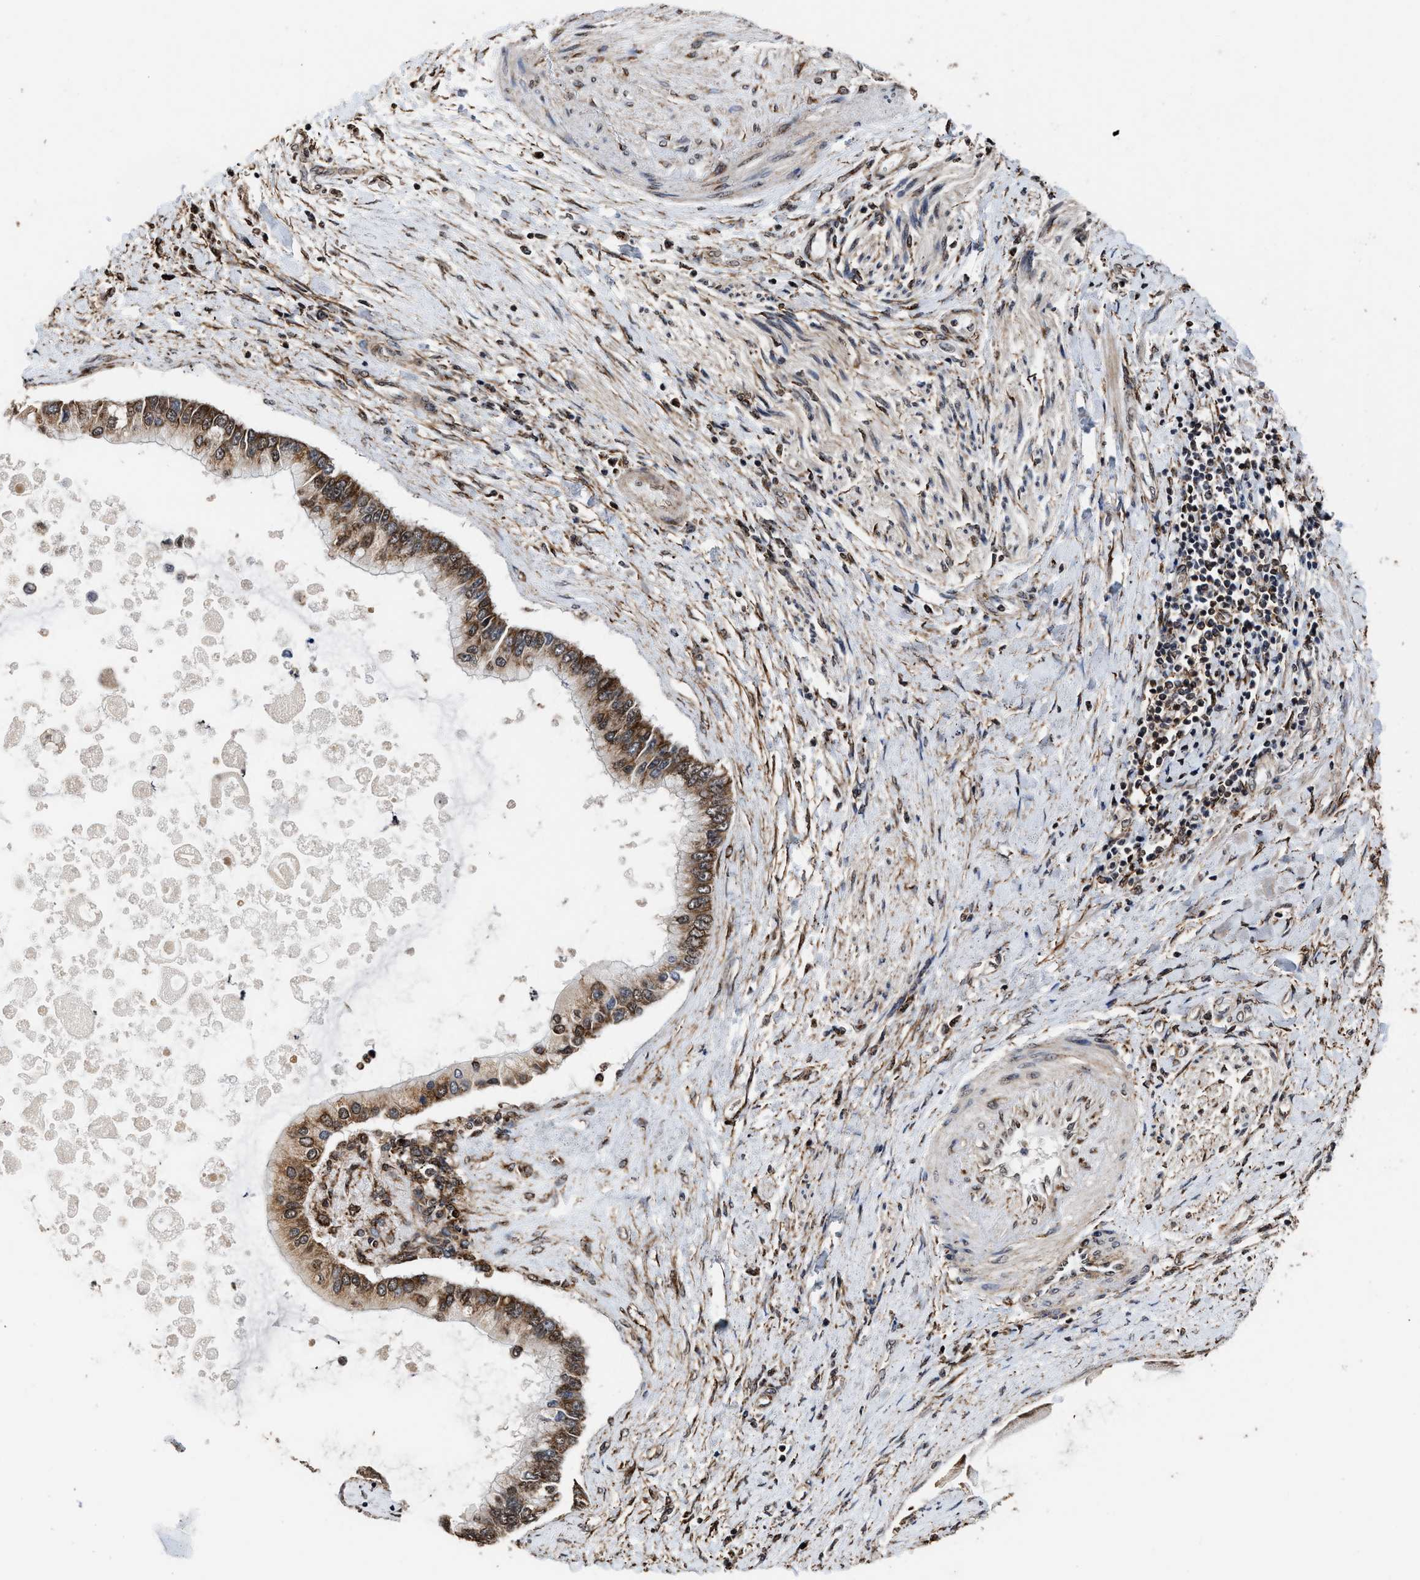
{"staining": {"intensity": "moderate", "quantity": ">75%", "location": "cytoplasmic/membranous,nuclear"}, "tissue": "liver cancer", "cell_type": "Tumor cells", "image_type": "cancer", "snomed": [{"axis": "morphology", "description": "Cholangiocarcinoma"}, {"axis": "topography", "description": "Liver"}], "caption": "Liver cancer stained with immunohistochemistry (IHC) shows moderate cytoplasmic/membranous and nuclear expression in approximately >75% of tumor cells.", "gene": "SEPTIN2", "patient": {"sex": "male", "age": 50}}